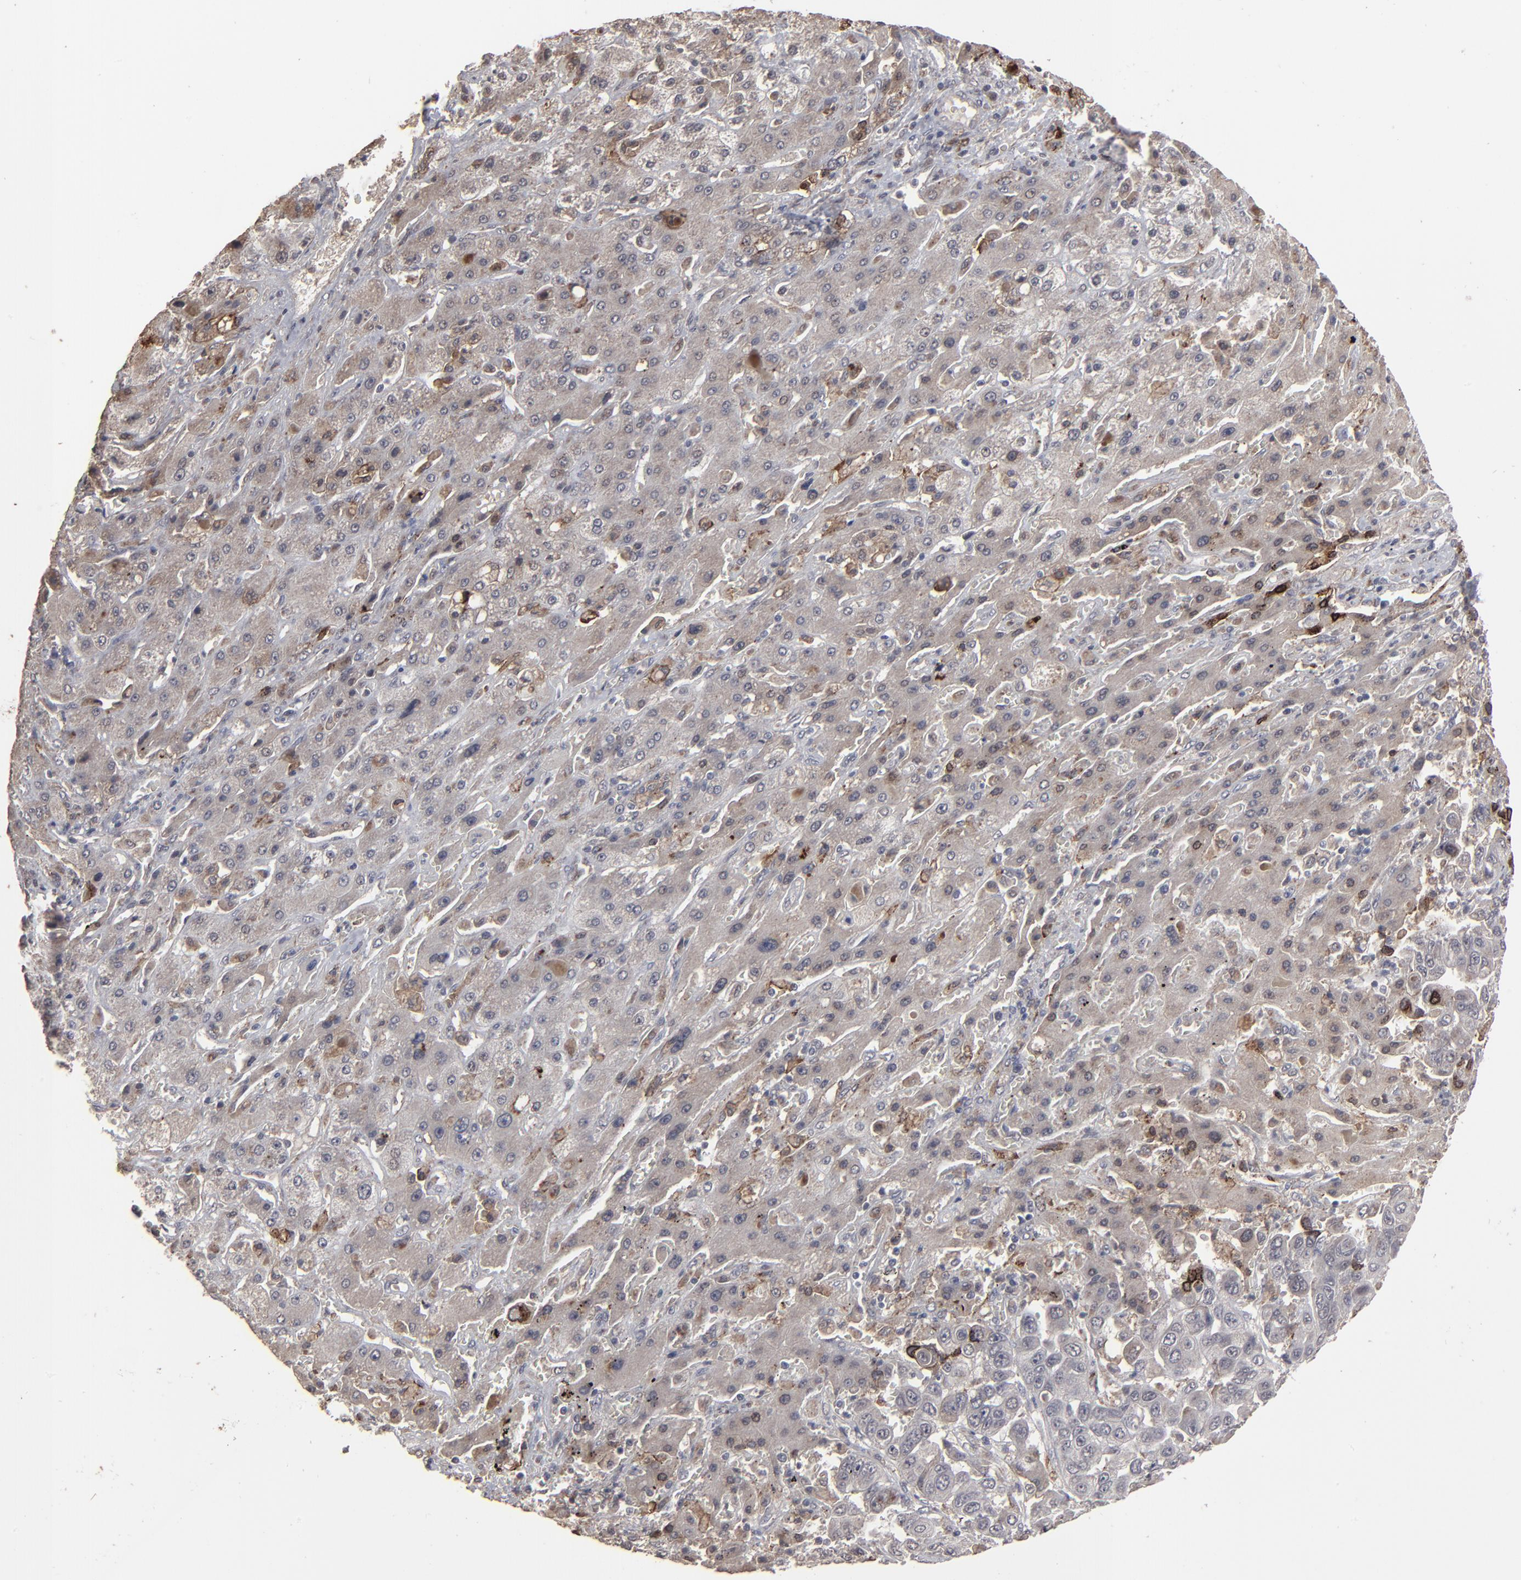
{"staining": {"intensity": "weak", "quantity": ">75%", "location": "cytoplasmic/membranous"}, "tissue": "liver cancer", "cell_type": "Tumor cells", "image_type": "cancer", "snomed": [{"axis": "morphology", "description": "Cholangiocarcinoma"}, {"axis": "topography", "description": "Liver"}], "caption": "Immunohistochemical staining of cholangiocarcinoma (liver) shows low levels of weak cytoplasmic/membranous protein expression in about >75% of tumor cells.", "gene": "SLC22A17", "patient": {"sex": "female", "age": 52}}